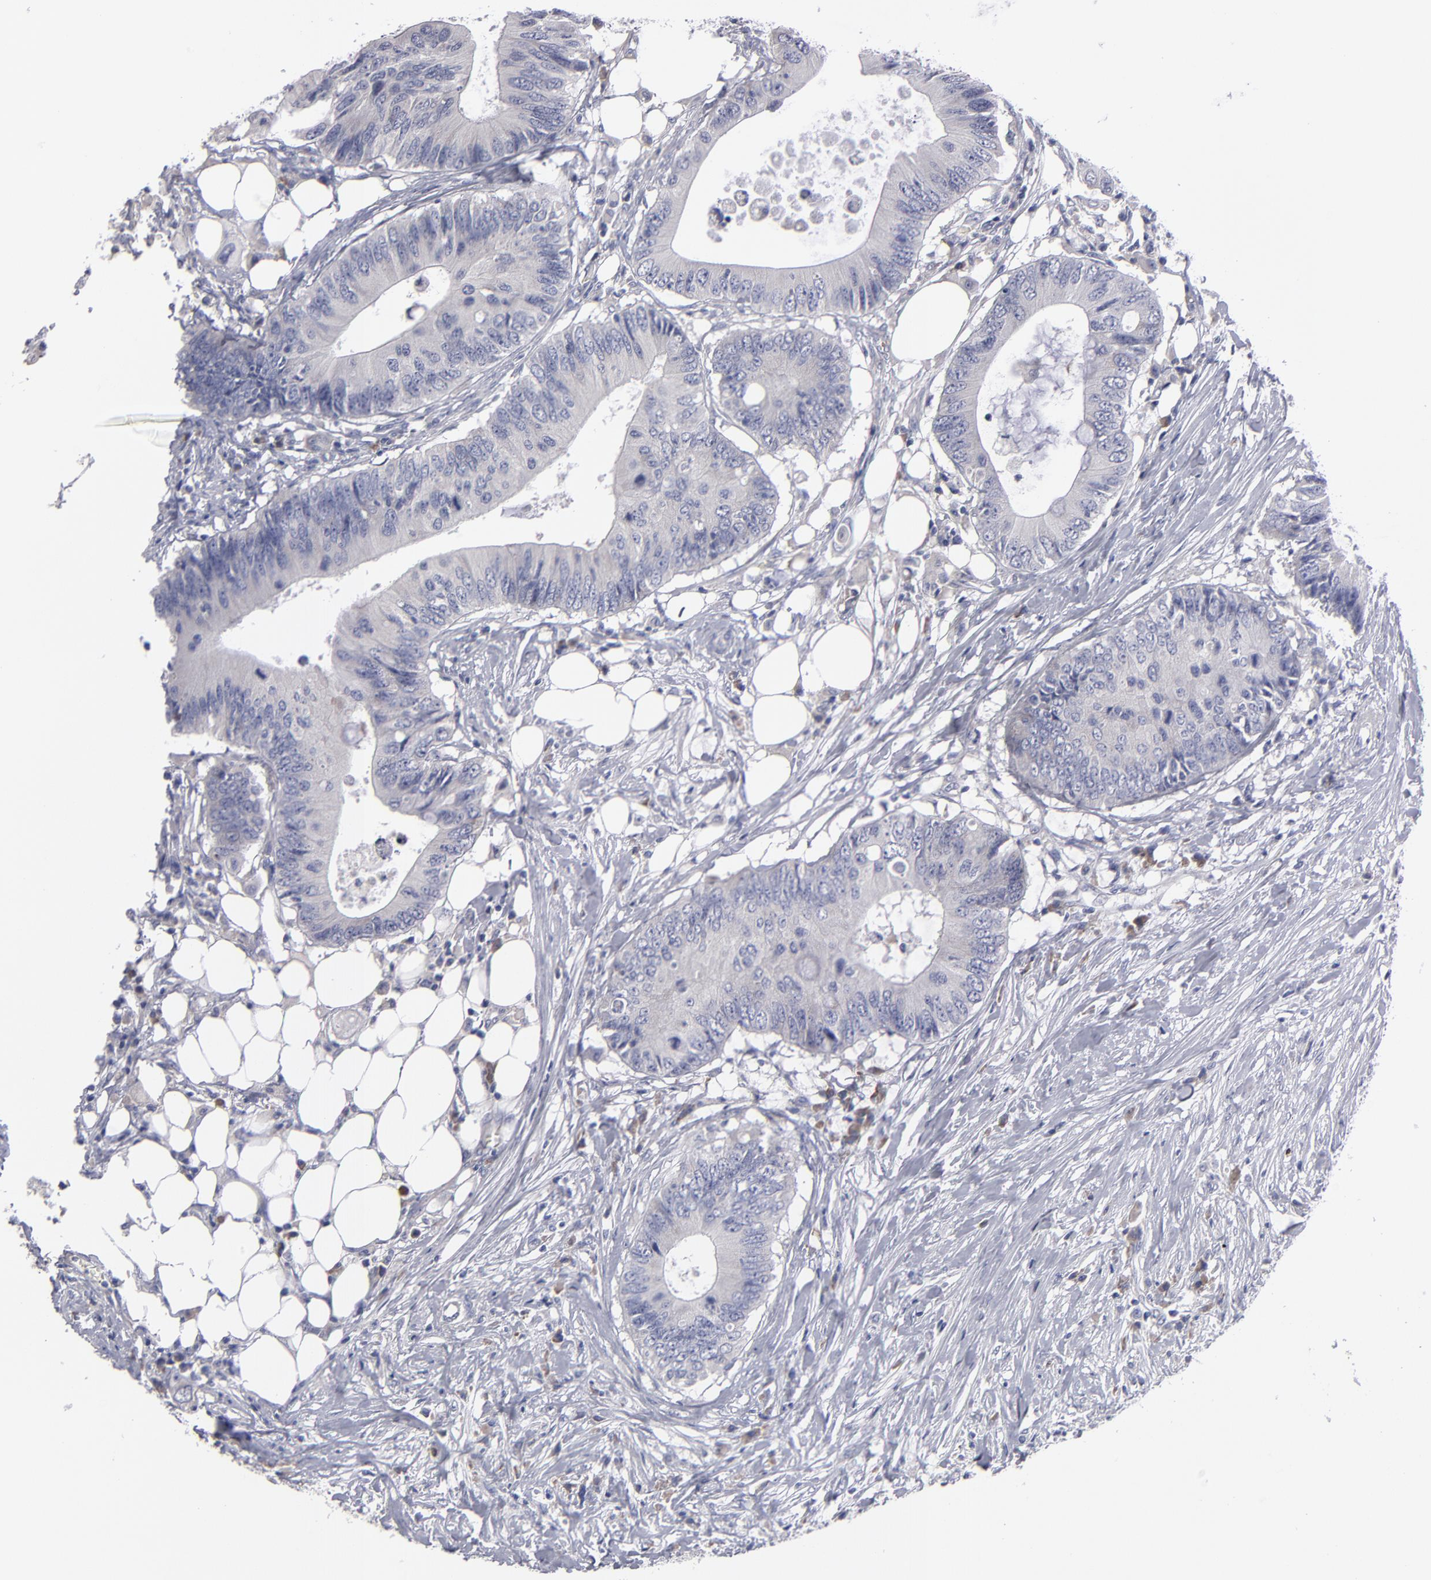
{"staining": {"intensity": "weak", "quantity": ">75%", "location": "cytoplasmic/membranous"}, "tissue": "colorectal cancer", "cell_type": "Tumor cells", "image_type": "cancer", "snomed": [{"axis": "morphology", "description": "Adenocarcinoma, NOS"}, {"axis": "topography", "description": "Colon"}], "caption": "The image reveals staining of colorectal adenocarcinoma, revealing weak cytoplasmic/membranous protein expression (brown color) within tumor cells.", "gene": "CCDC80", "patient": {"sex": "male", "age": 71}}